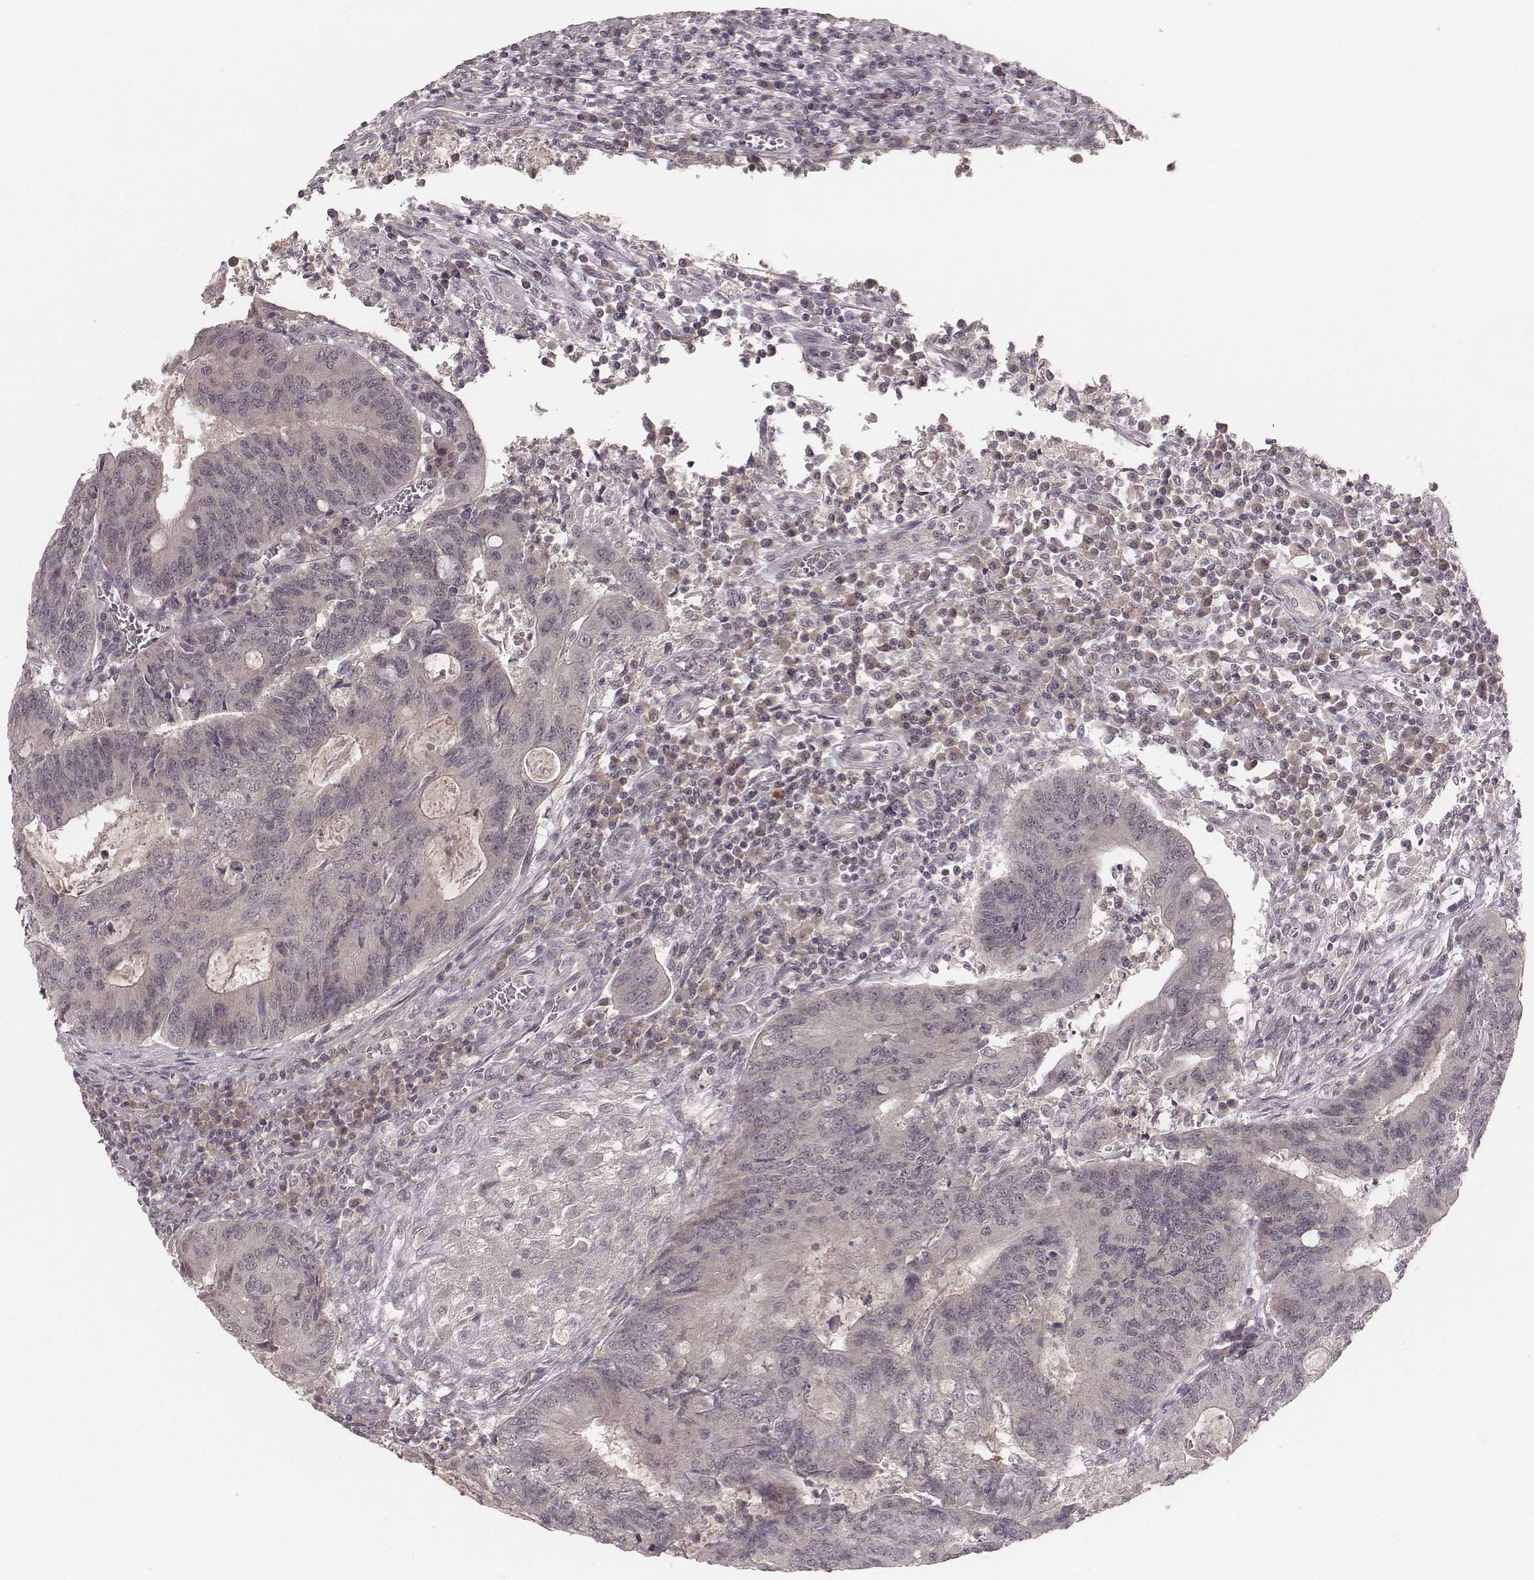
{"staining": {"intensity": "negative", "quantity": "none", "location": "none"}, "tissue": "colorectal cancer", "cell_type": "Tumor cells", "image_type": "cancer", "snomed": [{"axis": "morphology", "description": "Adenocarcinoma, NOS"}, {"axis": "topography", "description": "Colon"}], "caption": "High magnification brightfield microscopy of colorectal cancer (adenocarcinoma) stained with DAB (brown) and counterstained with hematoxylin (blue): tumor cells show no significant staining.", "gene": "LY6K", "patient": {"sex": "male", "age": 67}}